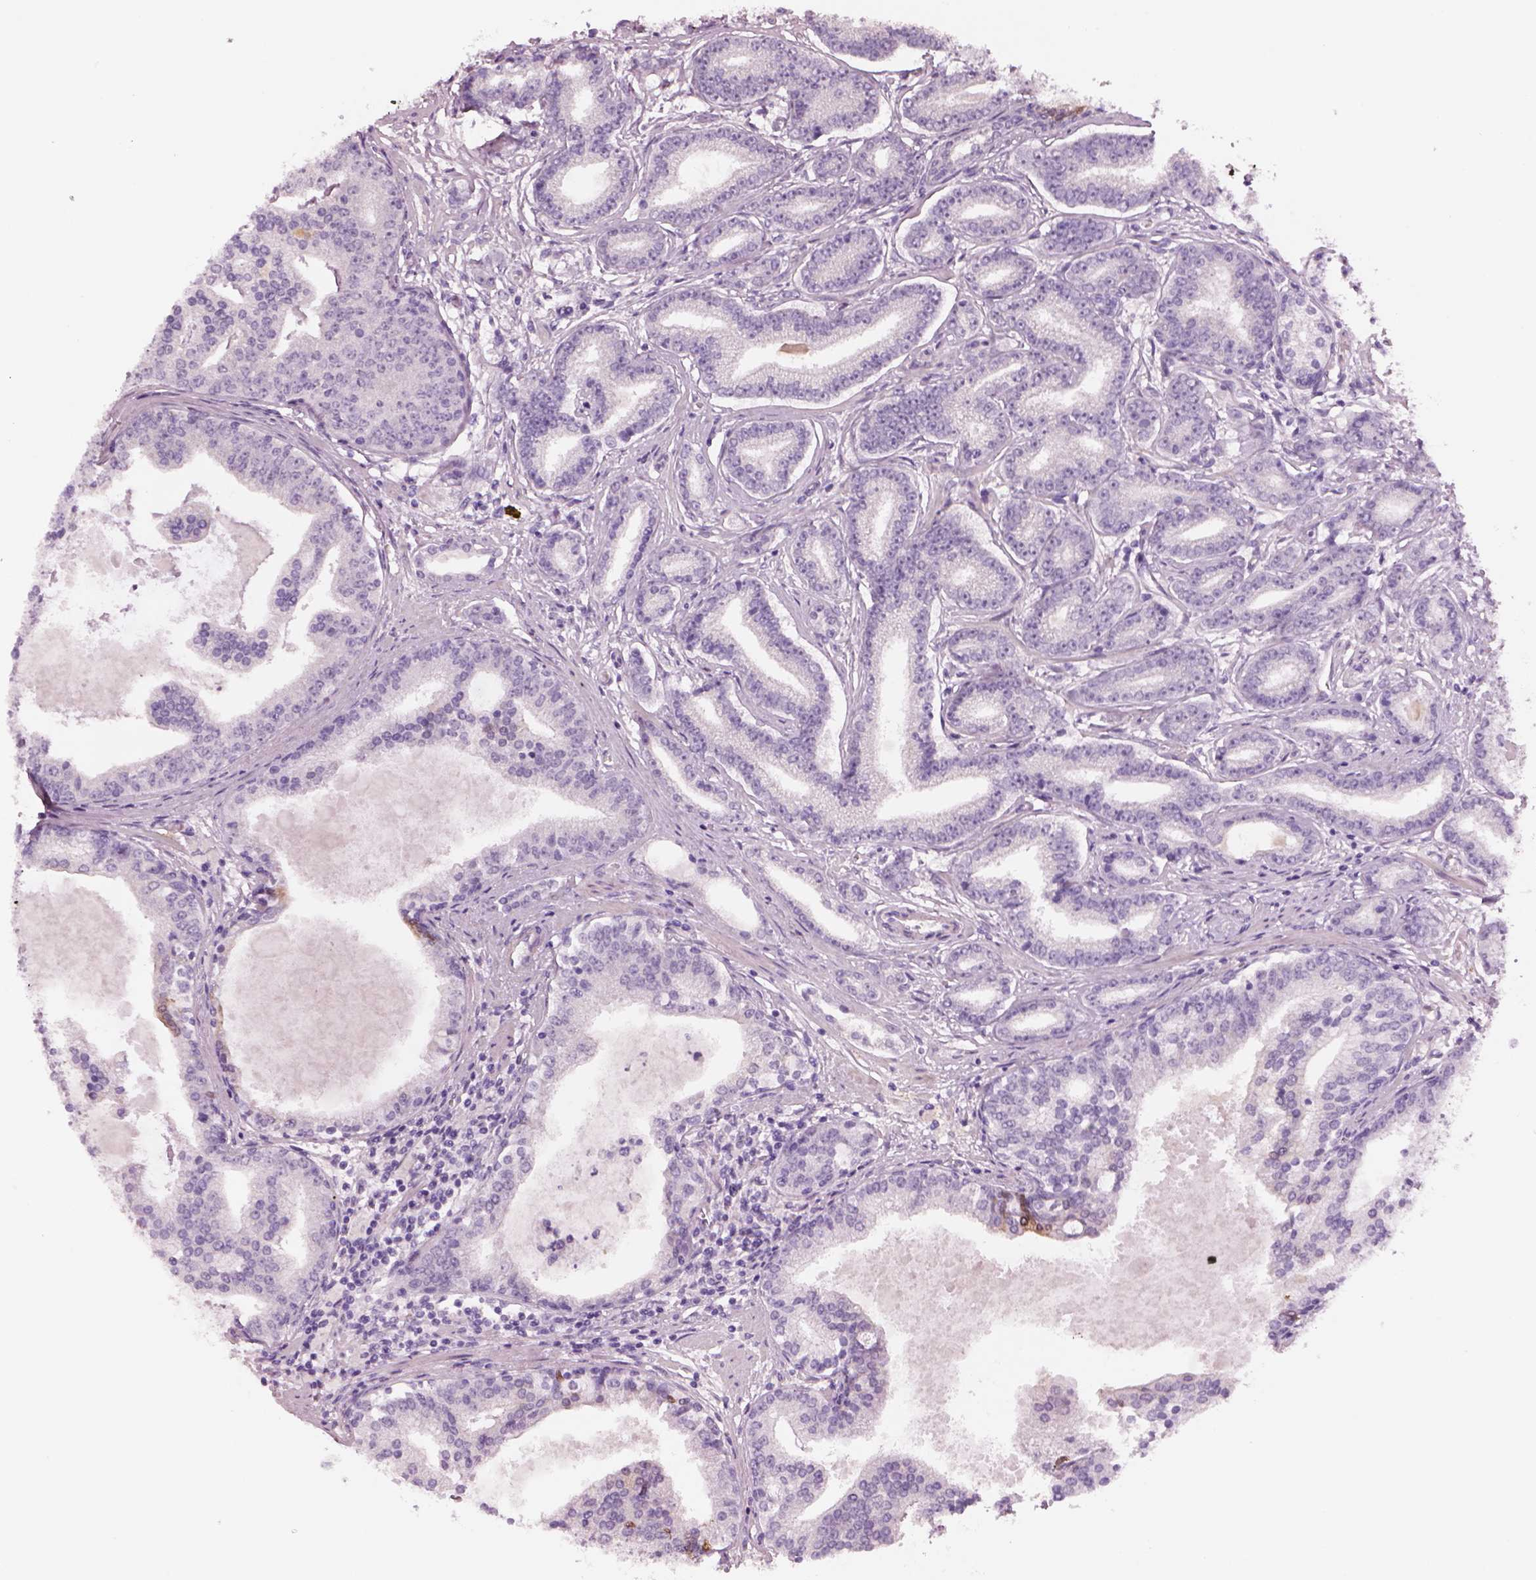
{"staining": {"intensity": "negative", "quantity": "none", "location": "none"}, "tissue": "prostate cancer", "cell_type": "Tumor cells", "image_type": "cancer", "snomed": [{"axis": "morphology", "description": "Adenocarcinoma, NOS"}, {"axis": "topography", "description": "Prostate"}], "caption": "Immunohistochemical staining of human prostate cancer demonstrates no significant staining in tumor cells.", "gene": "SCML2", "patient": {"sex": "male", "age": 64}}